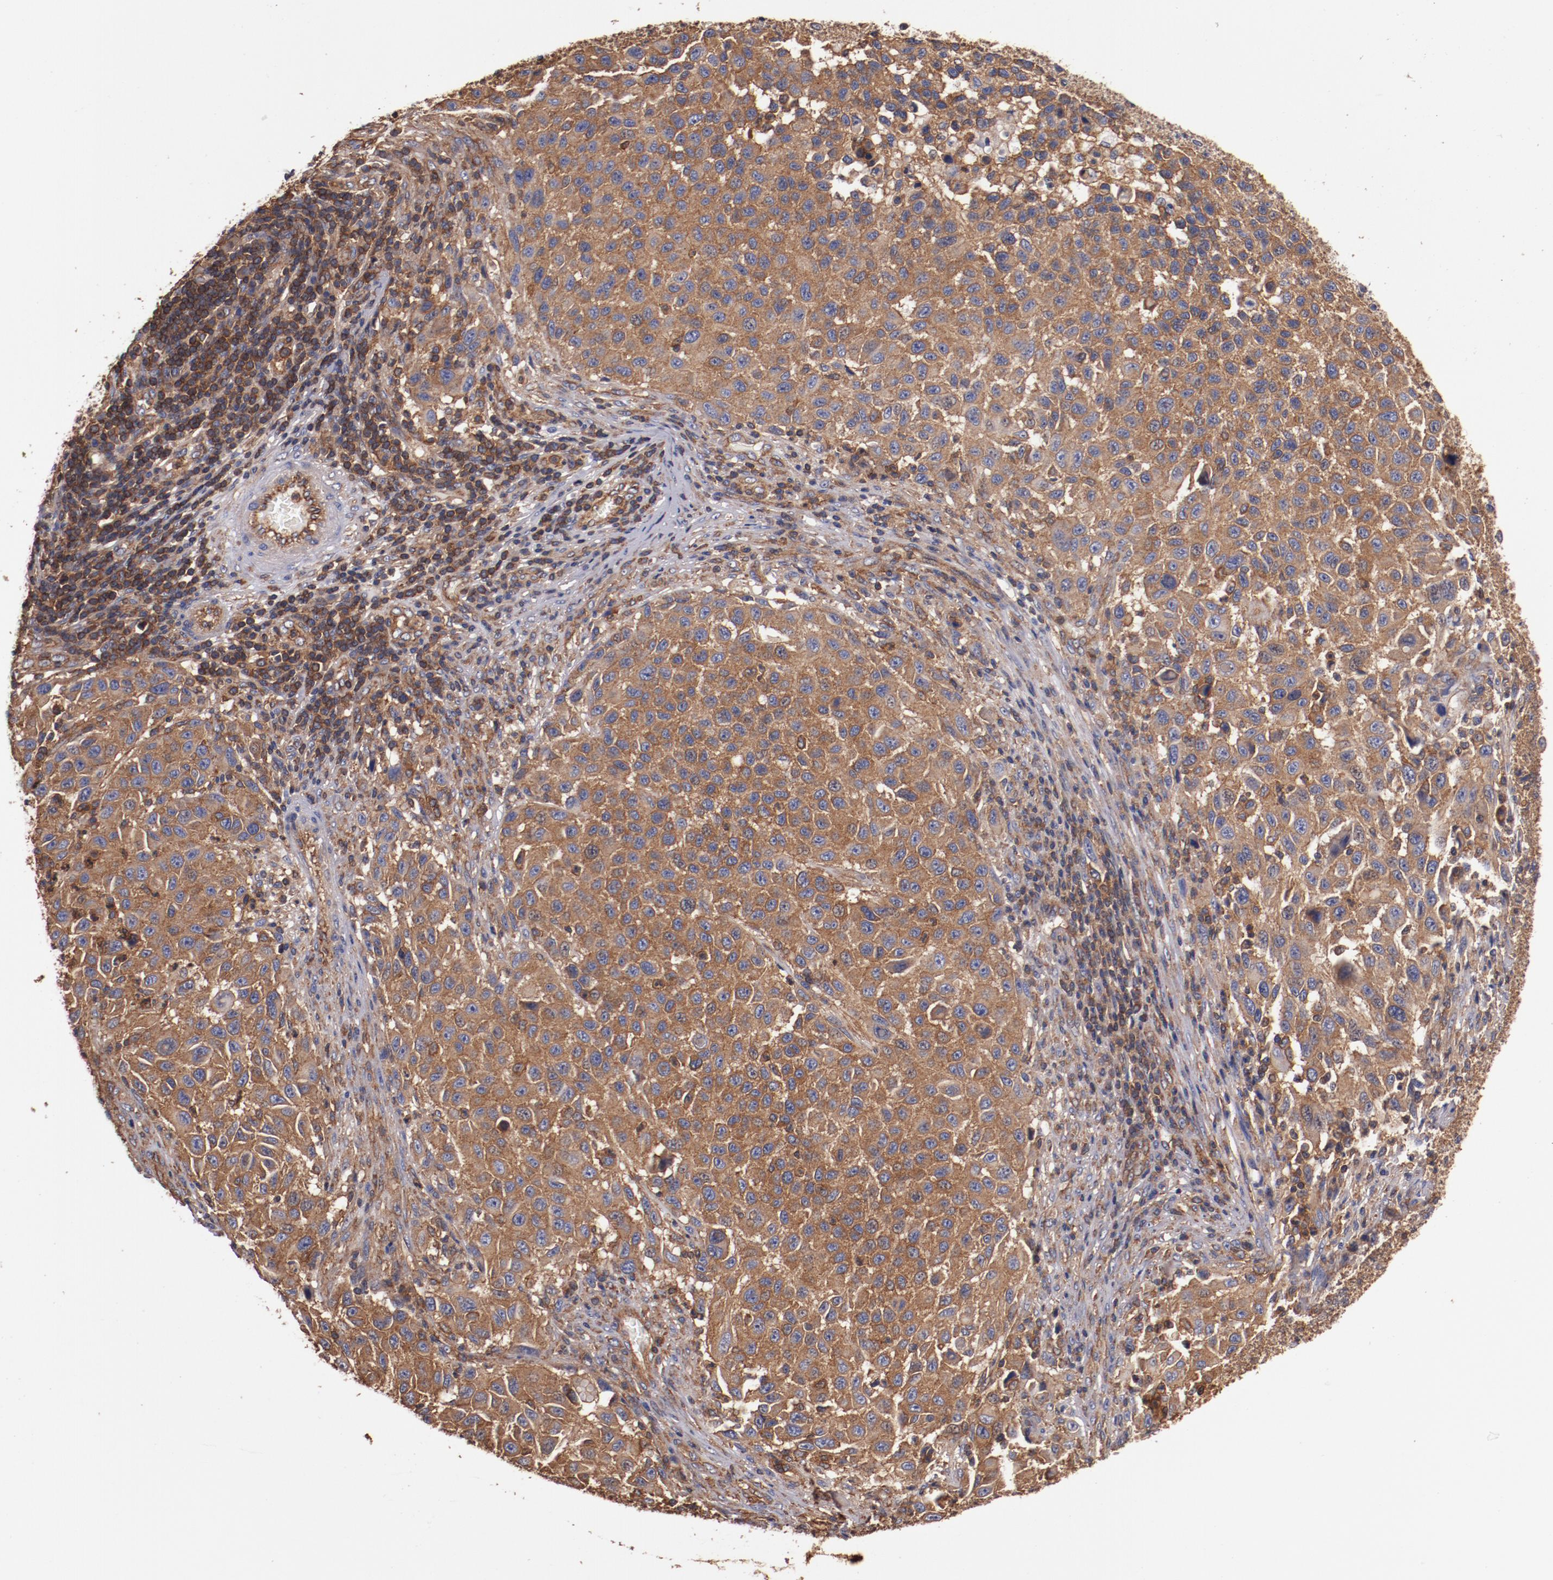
{"staining": {"intensity": "strong", "quantity": ">75%", "location": "cytoplasmic/membranous"}, "tissue": "melanoma", "cell_type": "Tumor cells", "image_type": "cancer", "snomed": [{"axis": "morphology", "description": "Malignant melanoma, Metastatic site"}, {"axis": "topography", "description": "Lymph node"}], "caption": "Melanoma stained with a protein marker demonstrates strong staining in tumor cells.", "gene": "TMOD3", "patient": {"sex": "male", "age": 61}}